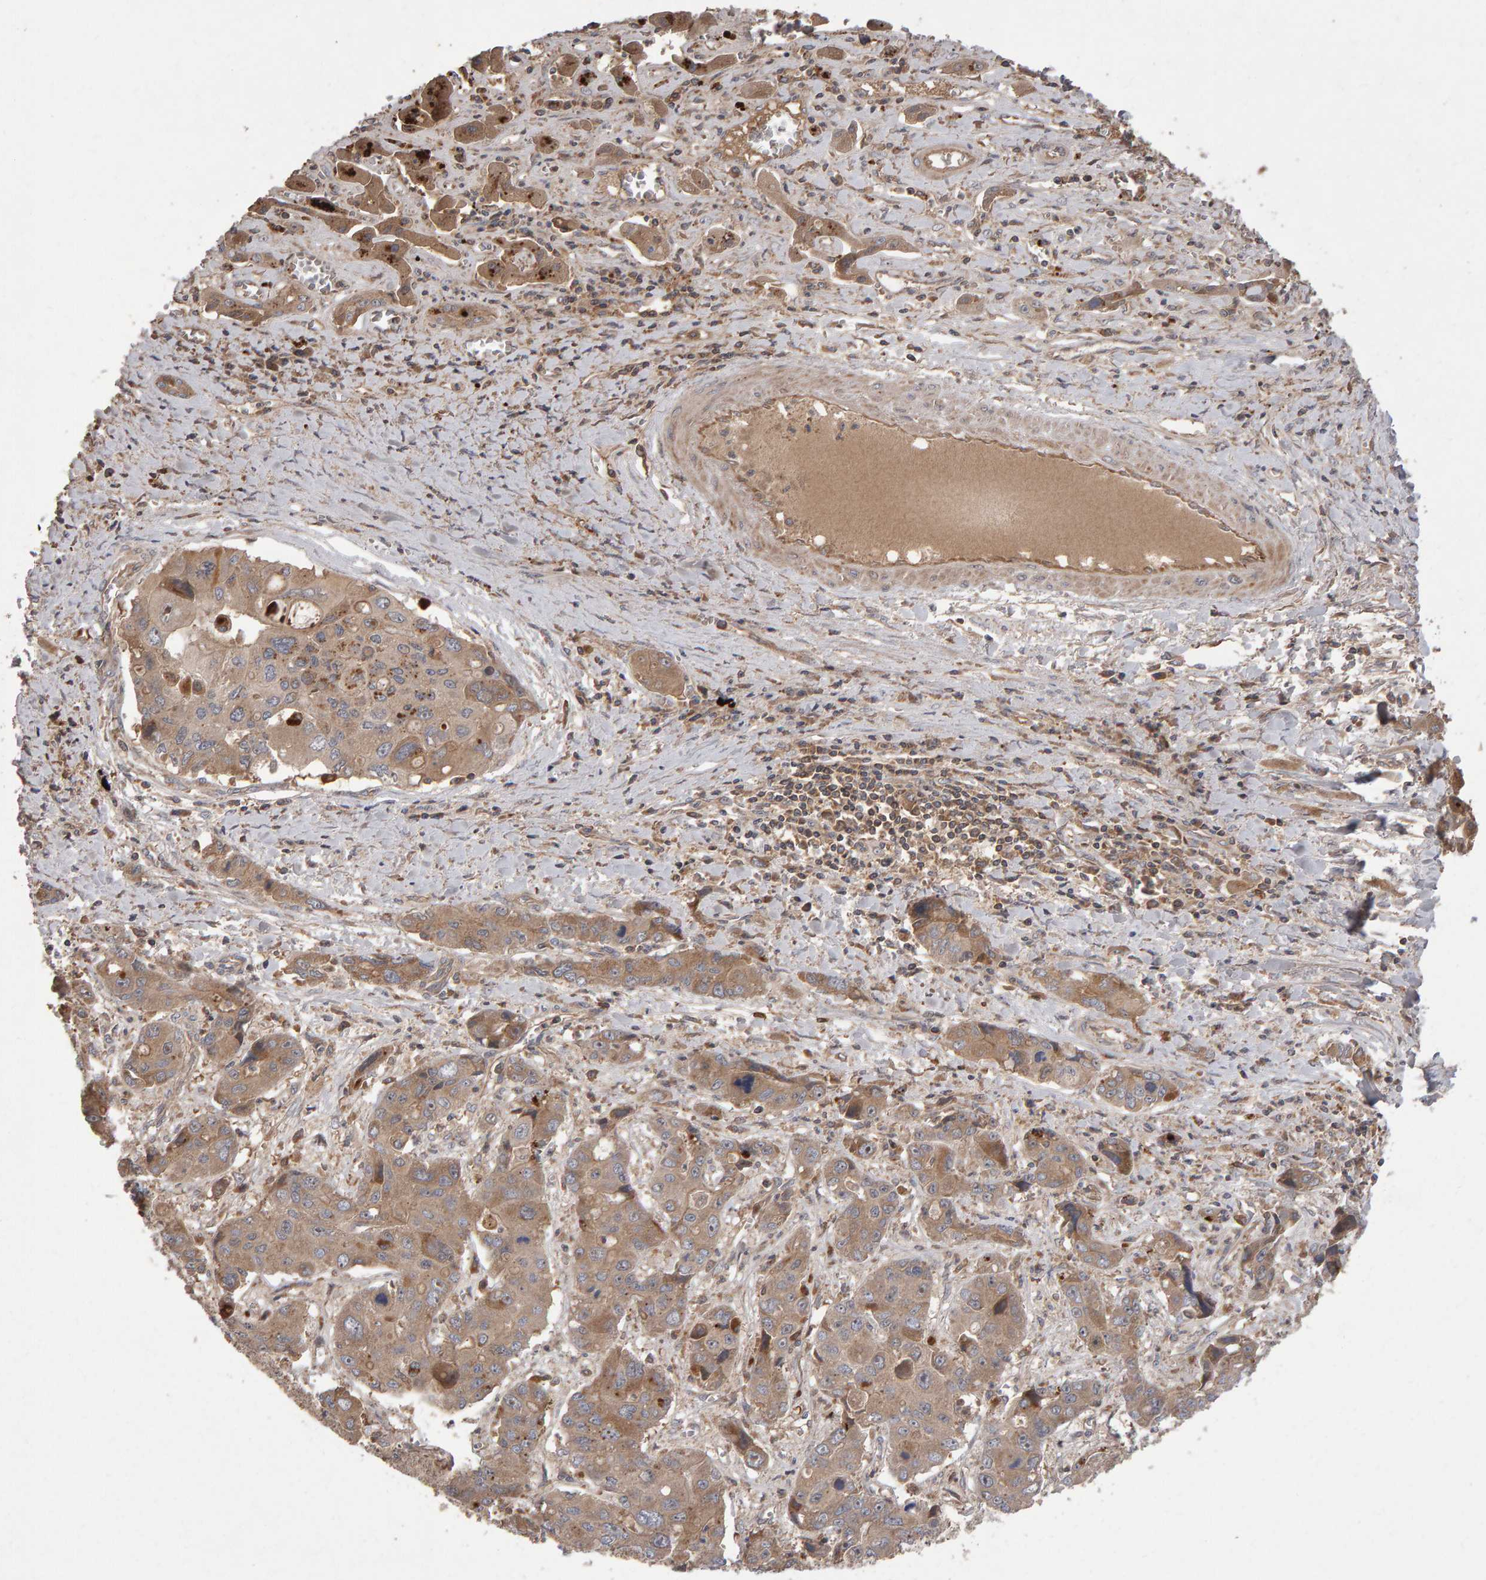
{"staining": {"intensity": "moderate", "quantity": ">75%", "location": "cytoplasmic/membranous"}, "tissue": "liver cancer", "cell_type": "Tumor cells", "image_type": "cancer", "snomed": [{"axis": "morphology", "description": "Cholangiocarcinoma"}, {"axis": "topography", "description": "Liver"}], "caption": "A high-resolution photomicrograph shows immunohistochemistry (IHC) staining of liver cancer (cholangiocarcinoma), which reveals moderate cytoplasmic/membranous positivity in about >75% of tumor cells.", "gene": "PGS1", "patient": {"sex": "male", "age": 67}}